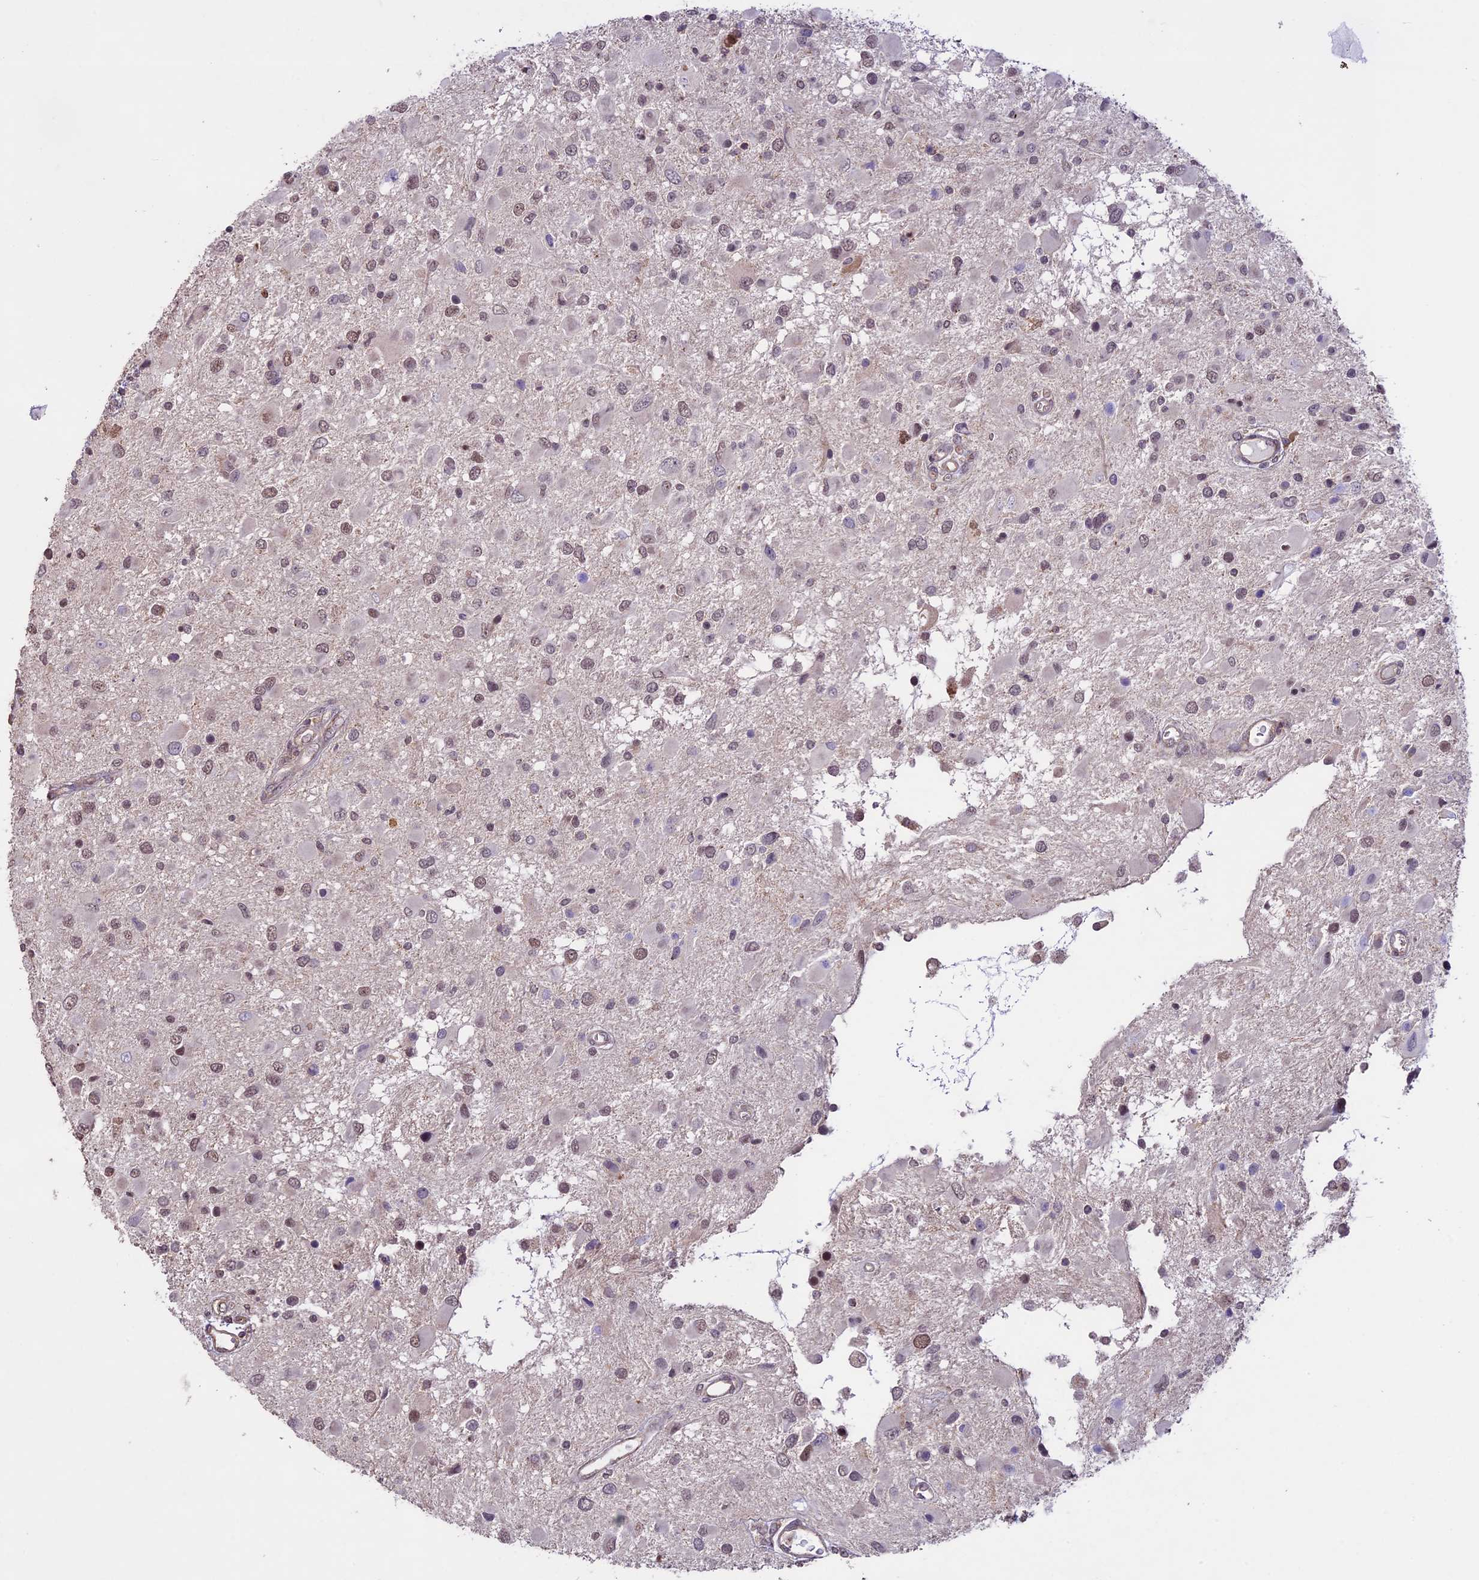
{"staining": {"intensity": "weak", "quantity": "<25%", "location": "nuclear"}, "tissue": "glioma", "cell_type": "Tumor cells", "image_type": "cancer", "snomed": [{"axis": "morphology", "description": "Glioma, malignant, High grade"}, {"axis": "topography", "description": "Brain"}], "caption": "A photomicrograph of human glioma is negative for staining in tumor cells.", "gene": "BCAS4", "patient": {"sex": "male", "age": 53}}